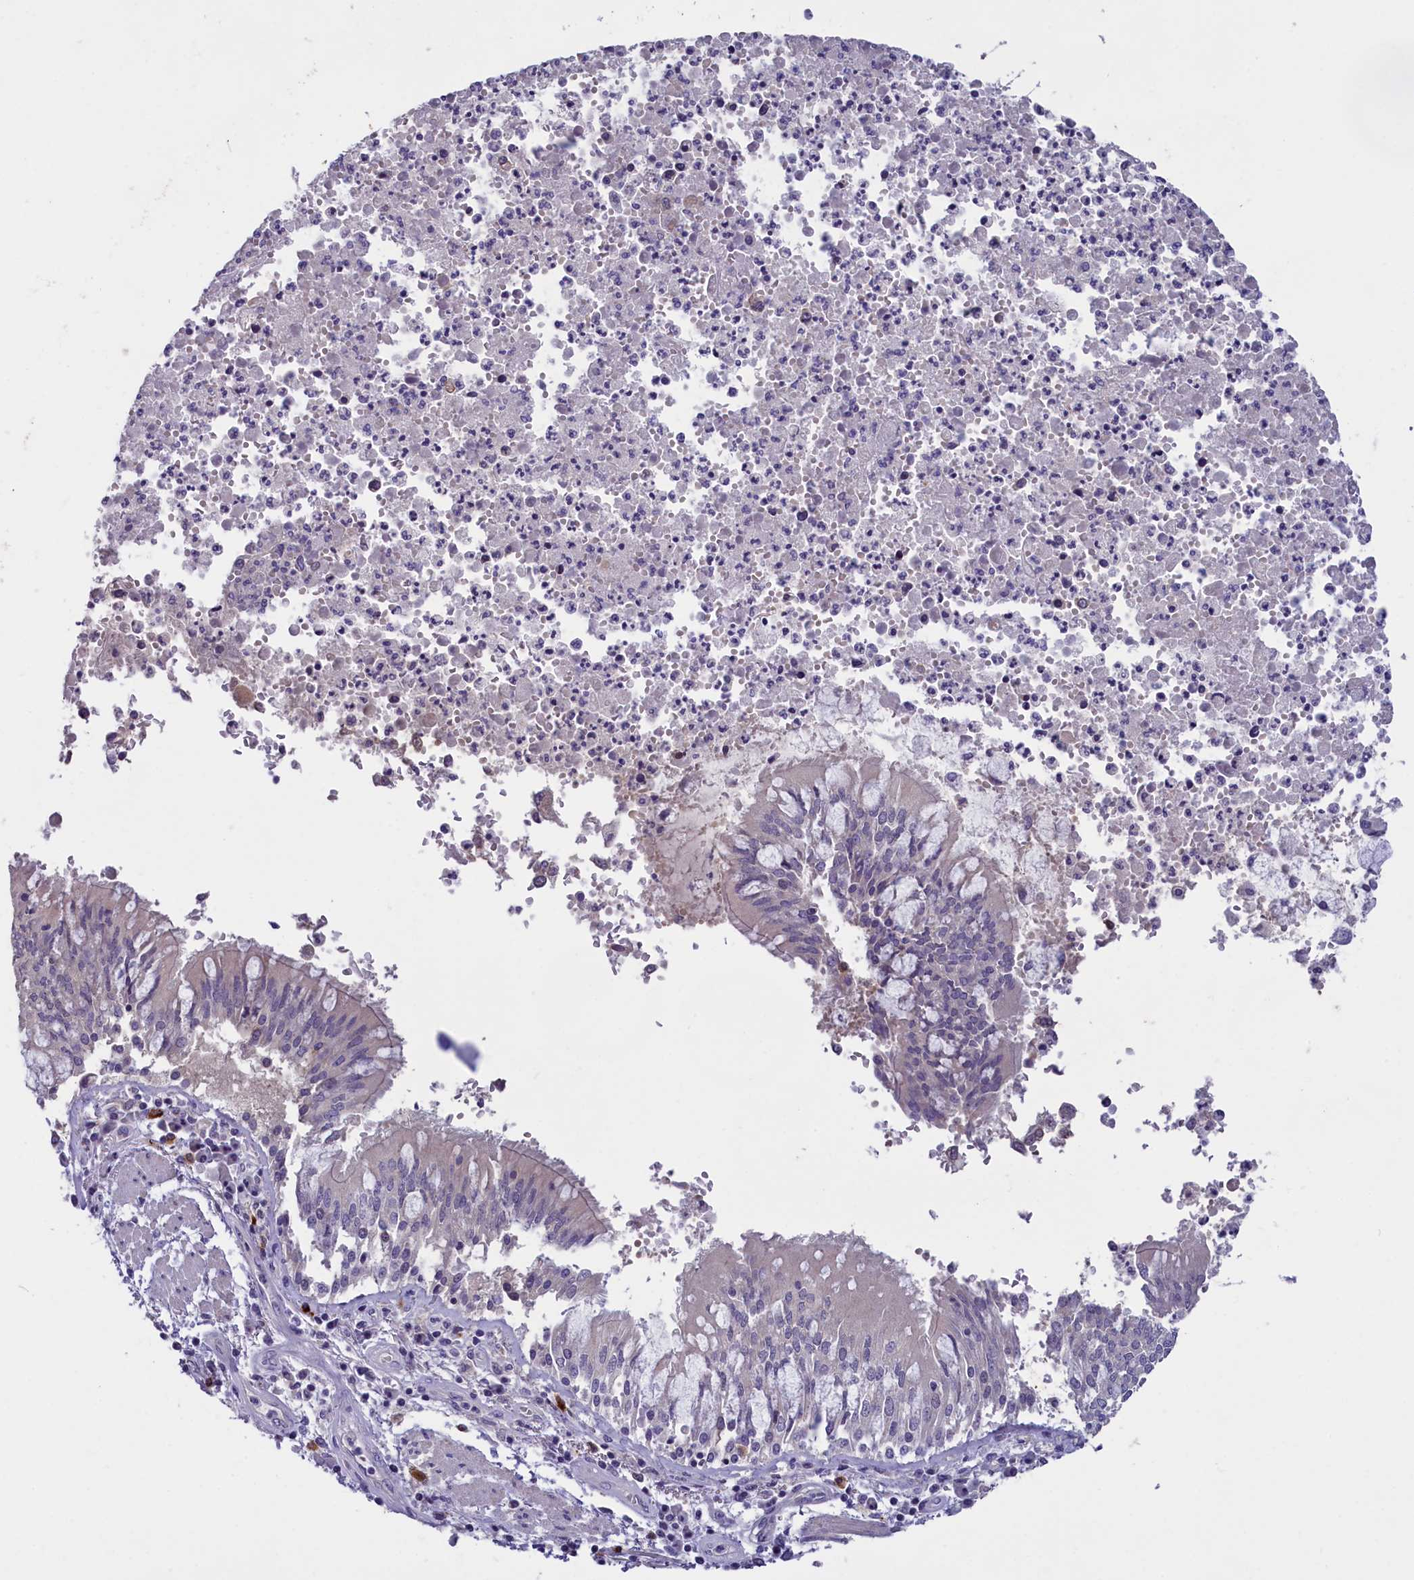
{"staining": {"intensity": "negative", "quantity": "none", "location": "none"}, "tissue": "bronchus", "cell_type": "Respiratory epithelial cells", "image_type": "normal", "snomed": [{"axis": "morphology", "description": "Normal tissue, NOS"}, {"axis": "topography", "description": "Cartilage tissue"}, {"axis": "topography", "description": "Bronchus"}, {"axis": "topography", "description": "Lung"}, {"axis": "topography", "description": "Peripheral nerve tissue"}], "caption": "High power microscopy image of an immunohistochemistry photomicrograph of unremarkable bronchus, revealing no significant expression in respiratory epithelial cells.", "gene": "ENPP6", "patient": {"sex": "female", "age": 49}}